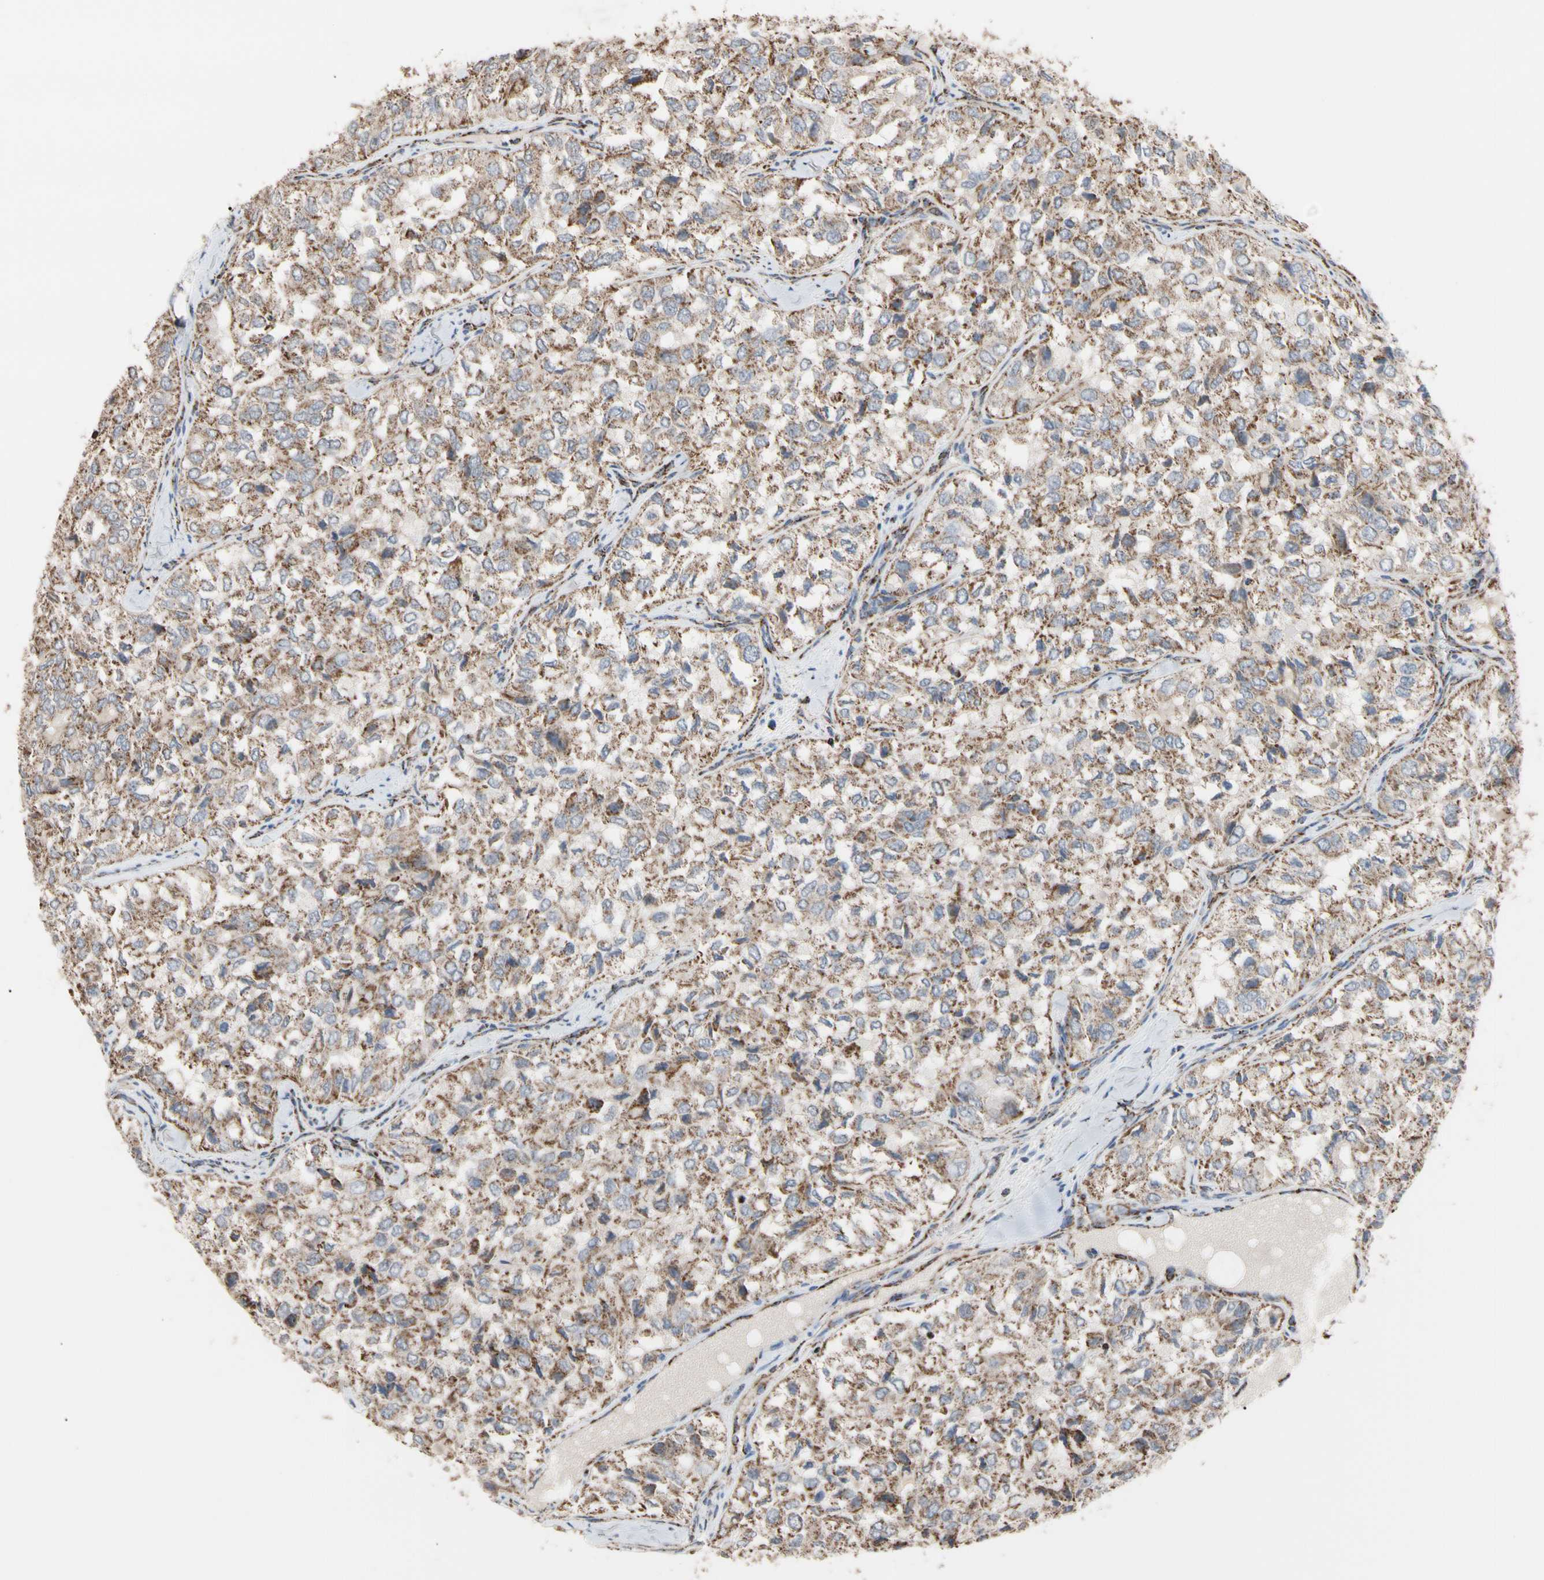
{"staining": {"intensity": "moderate", "quantity": ">75%", "location": "cytoplasmic/membranous"}, "tissue": "thyroid cancer", "cell_type": "Tumor cells", "image_type": "cancer", "snomed": [{"axis": "morphology", "description": "Follicular adenoma carcinoma, NOS"}, {"axis": "topography", "description": "Thyroid gland"}], "caption": "Follicular adenoma carcinoma (thyroid) tissue displays moderate cytoplasmic/membranous staining in about >75% of tumor cells (DAB IHC, brown staining for protein, blue staining for nuclei).", "gene": "FAM110B", "patient": {"sex": "male", "age": 75}}